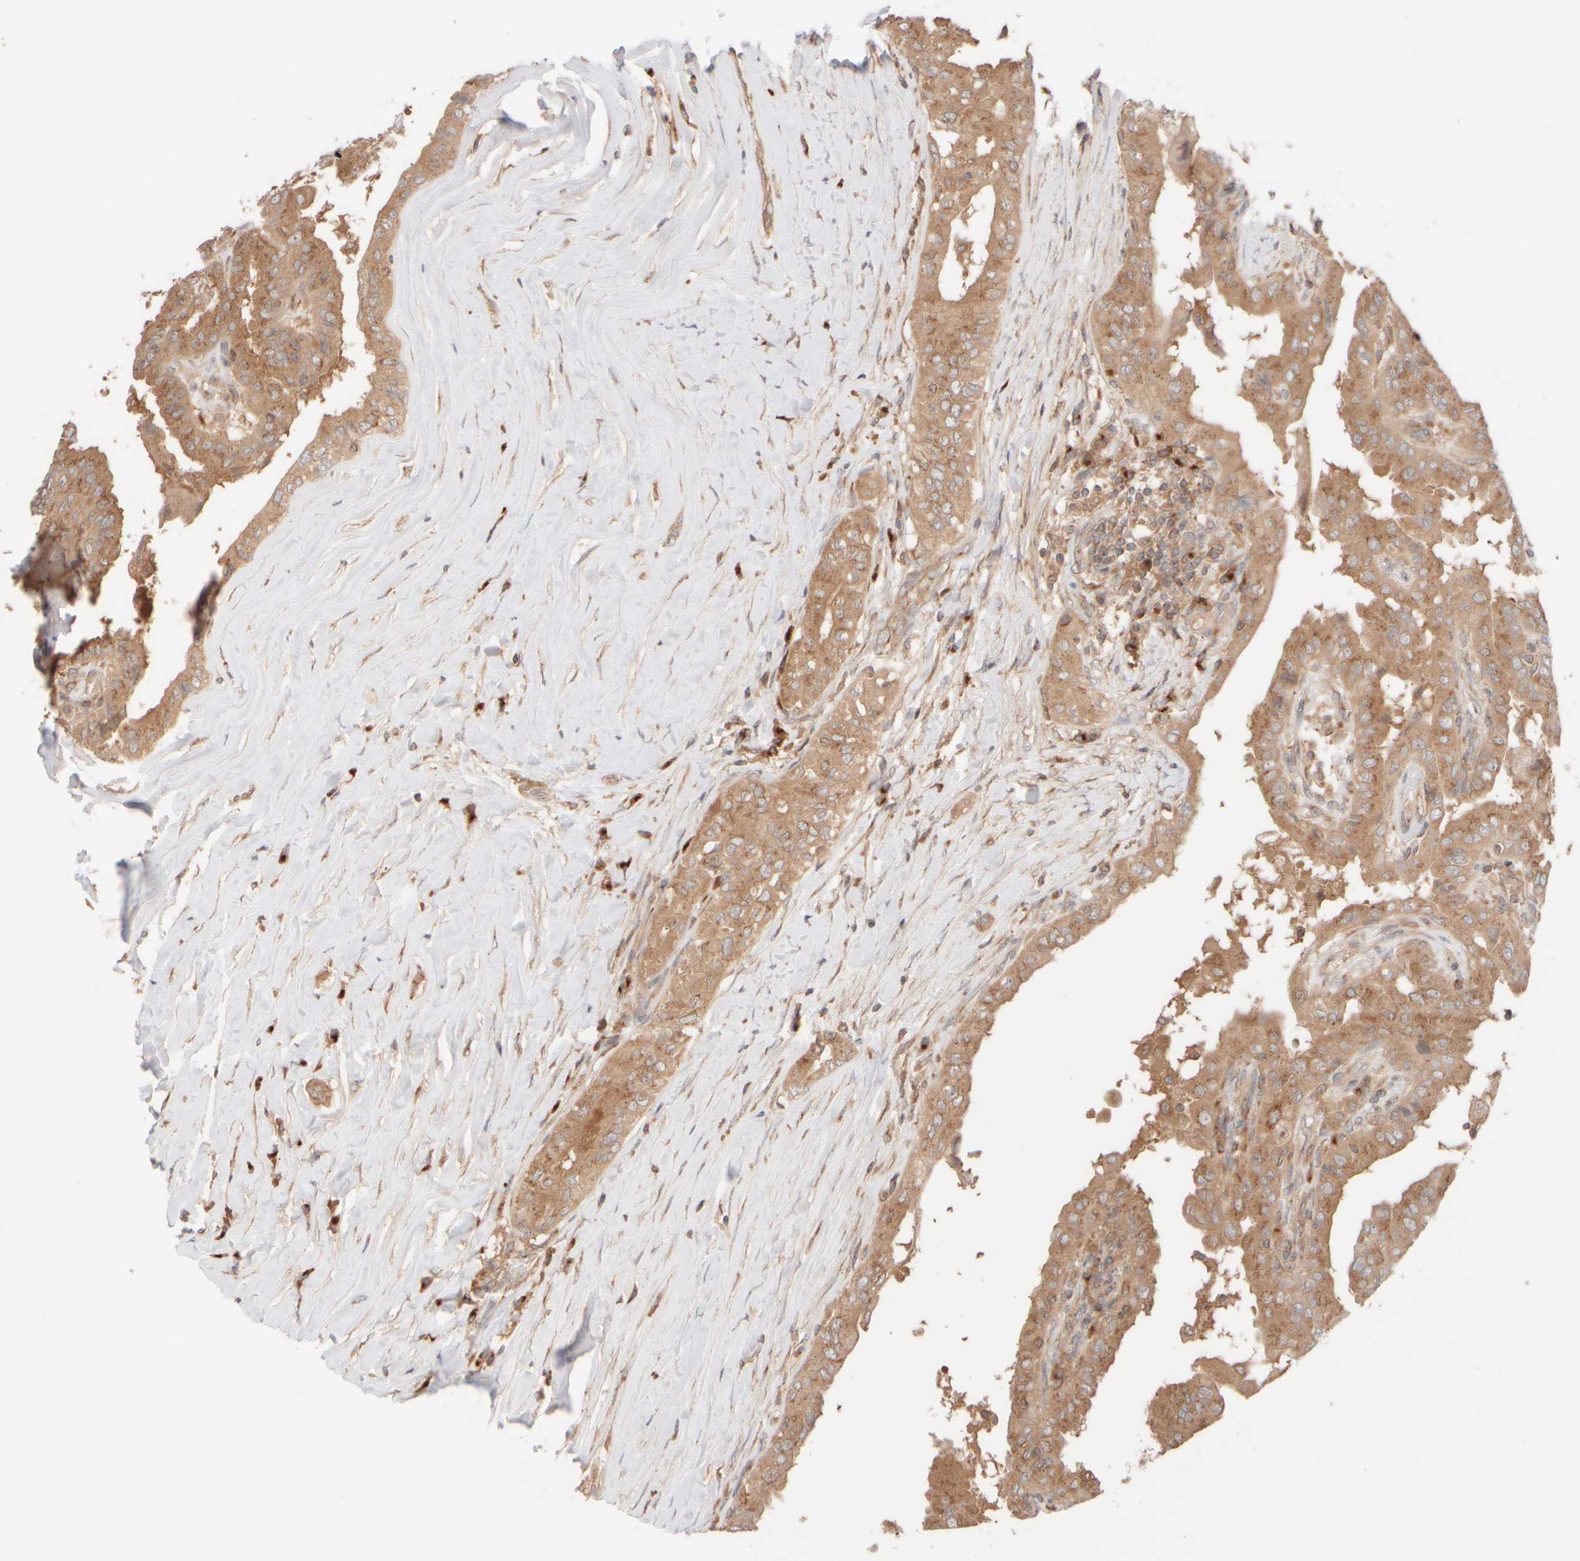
{"staining": {"intensity": "moderate", "quantity": ">75%", "location": "cytoplasmic/membranous"}, "tissue": "thyroid cancer", "cell_type": "Tumor cells", "image_type": "cancer", "snomed": [{"axis": "morphology", "description": "Papillary adenocarcinoma, NOS"}, {"axis": "topography", "description": "Thyroid gland"}], "caption": "A high-resolution histopathology image shows immunohistochemistry (IHC) staining of papillary adenocarcinoma (thyroid), which reveals moderate cytoplasmic/membranous expression in approximately >75% of tumor cells.", "gene": "RABEP1", "patient": {"sex": "male", "age": 33}}